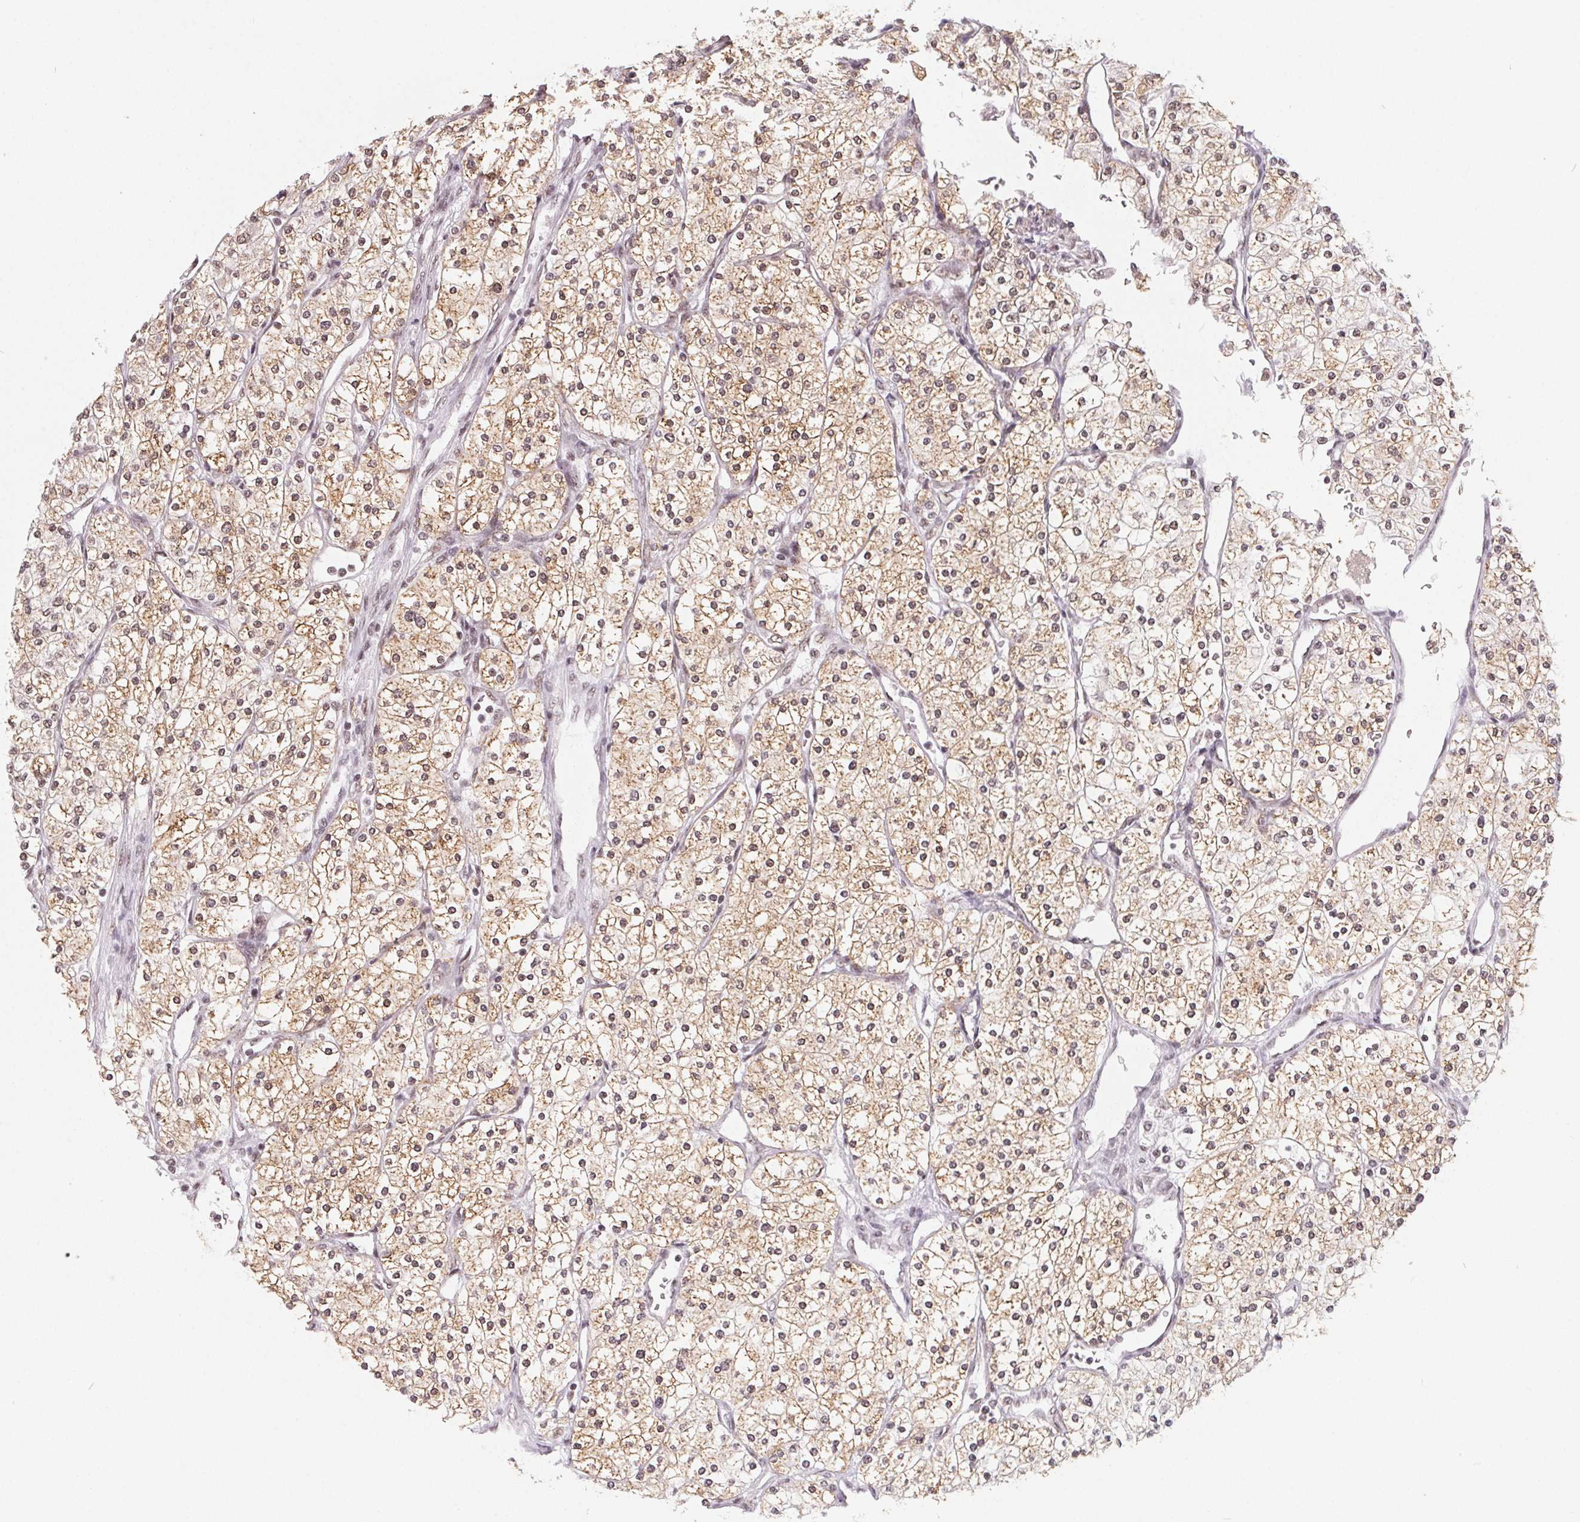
{"staining": {"intensity": "weak", "quantity": ">75%", "location": "cytoplasmic/membranous,nuclear"}, "tissue": "renal cancer", "cell_type": "Tumor cells", "image_type": "cancer", "snomed": [{"axis": "morphology", "description": "Adenocarcinoma, NOS"}, {"axis": "topography", "description": "Kidney"}], "caption": "Immunohistochemical staining of human renal adenocarcinoma exhibits low levels of weak cytoplasmic/membranous and nuclear positivity in about >75% of tumor cells. Nuclei are stained in blue.", "gene": "TCERG1", "patient": {"sex": "male", "age": 80}}